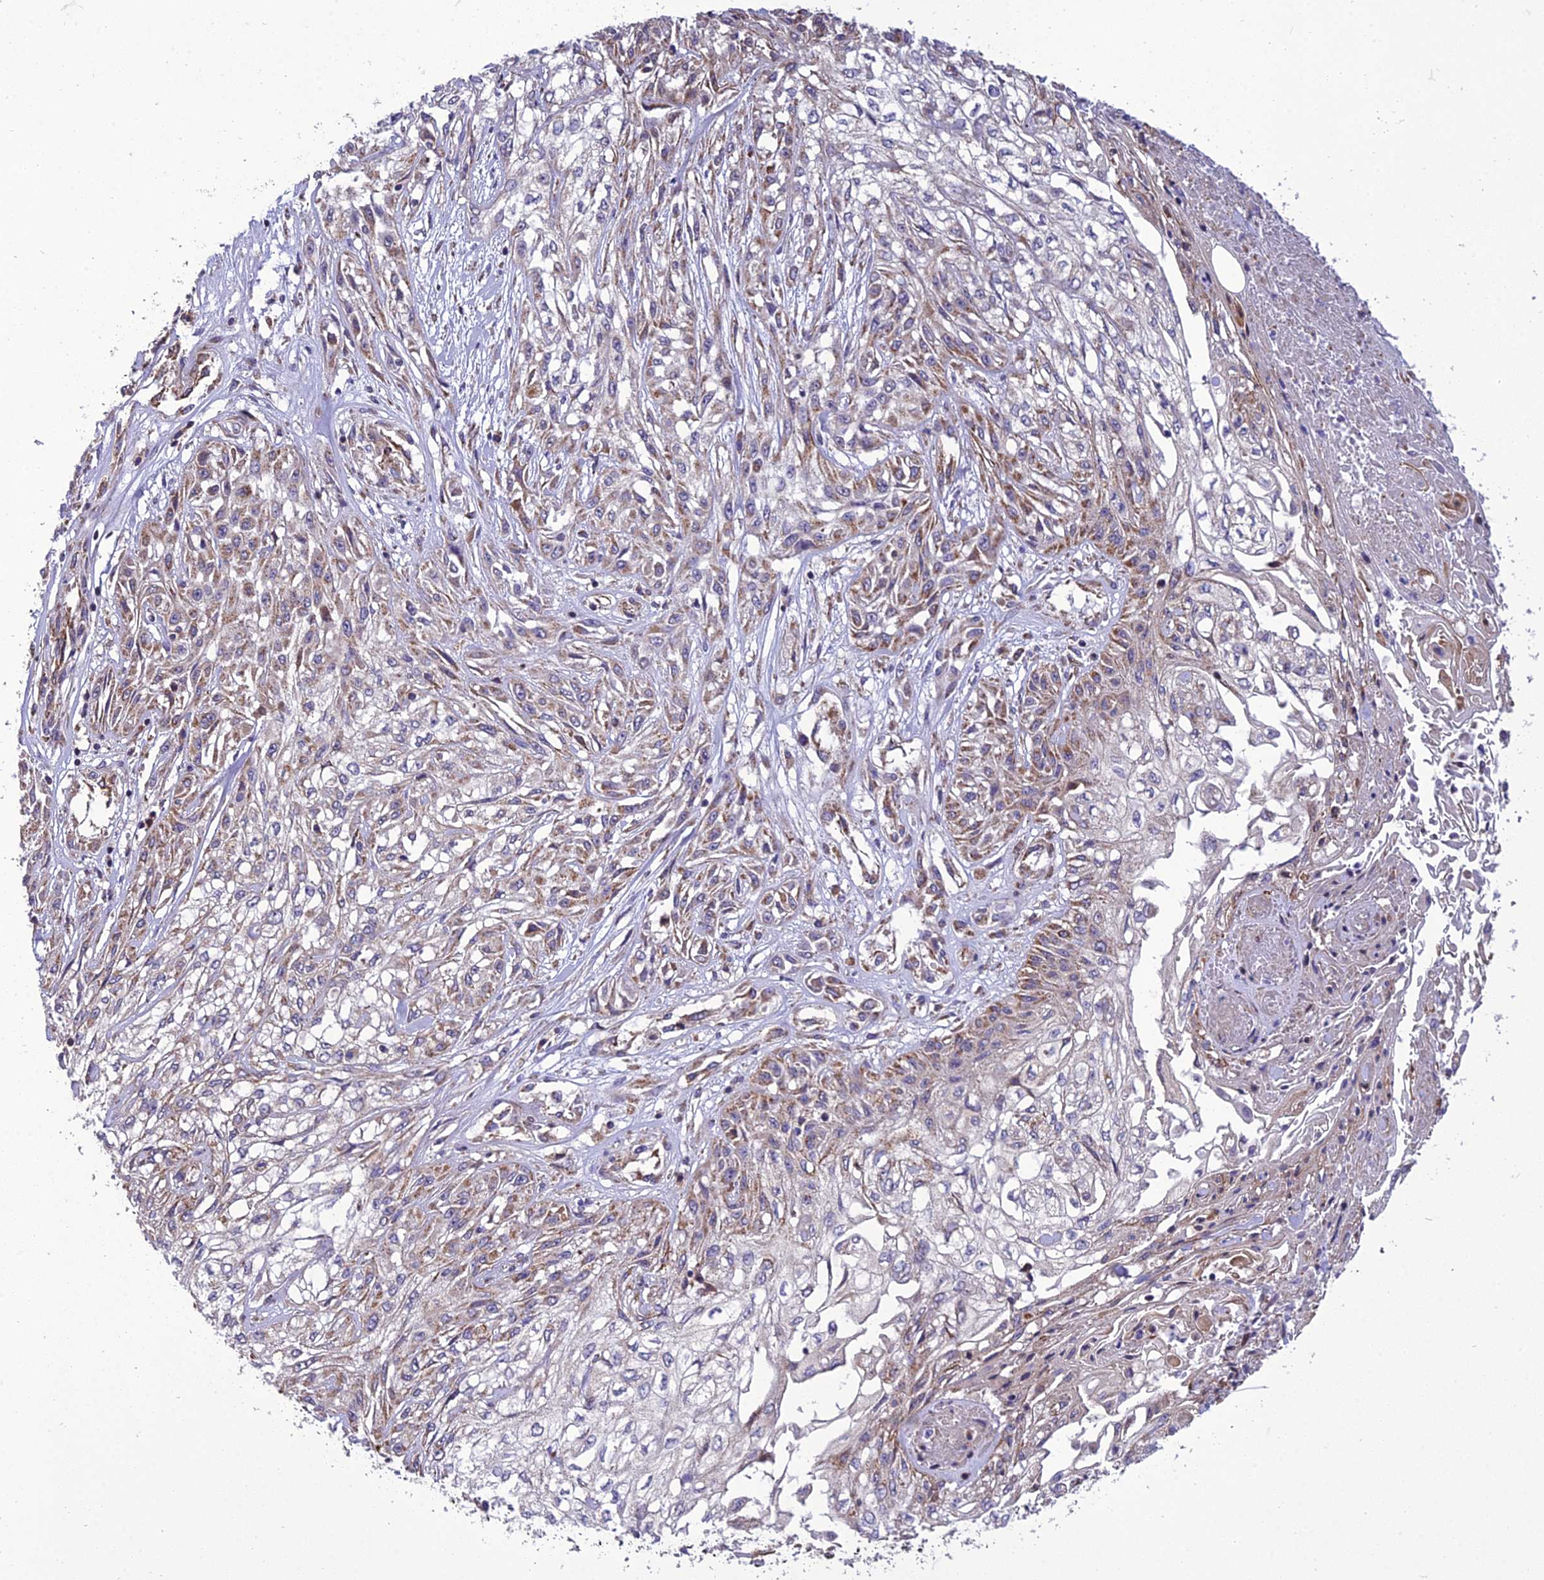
{"staining": {"intensity": "moderate", "quantity": "25%-75%", "location": "cytoplasmic/membranous"}, "tissue": "skin cancer", "cell_type": "Tumor cells", "image_type": "cancer", "snomed": [{"axis": "morphology", "description": "Squamous cell carcinoma, NOS"}, {"axis": "morphology", "description": "Squamous cell carcinoma, metastatic, NOS"}, {"axis": "topography", "description": "Skin"}, {"axis": "topography", "description": "Lymph node"}], "caption": "Immunohistochemistry (DAB) staining of human skin cancer exhibits moderate cytoplasmic/membranous protein expression in about 25%-75% of tumor cells. Nuclei are stained in blue.", "gene": "GIMAP1", "patient": {"sex": "male", "age": 75}}